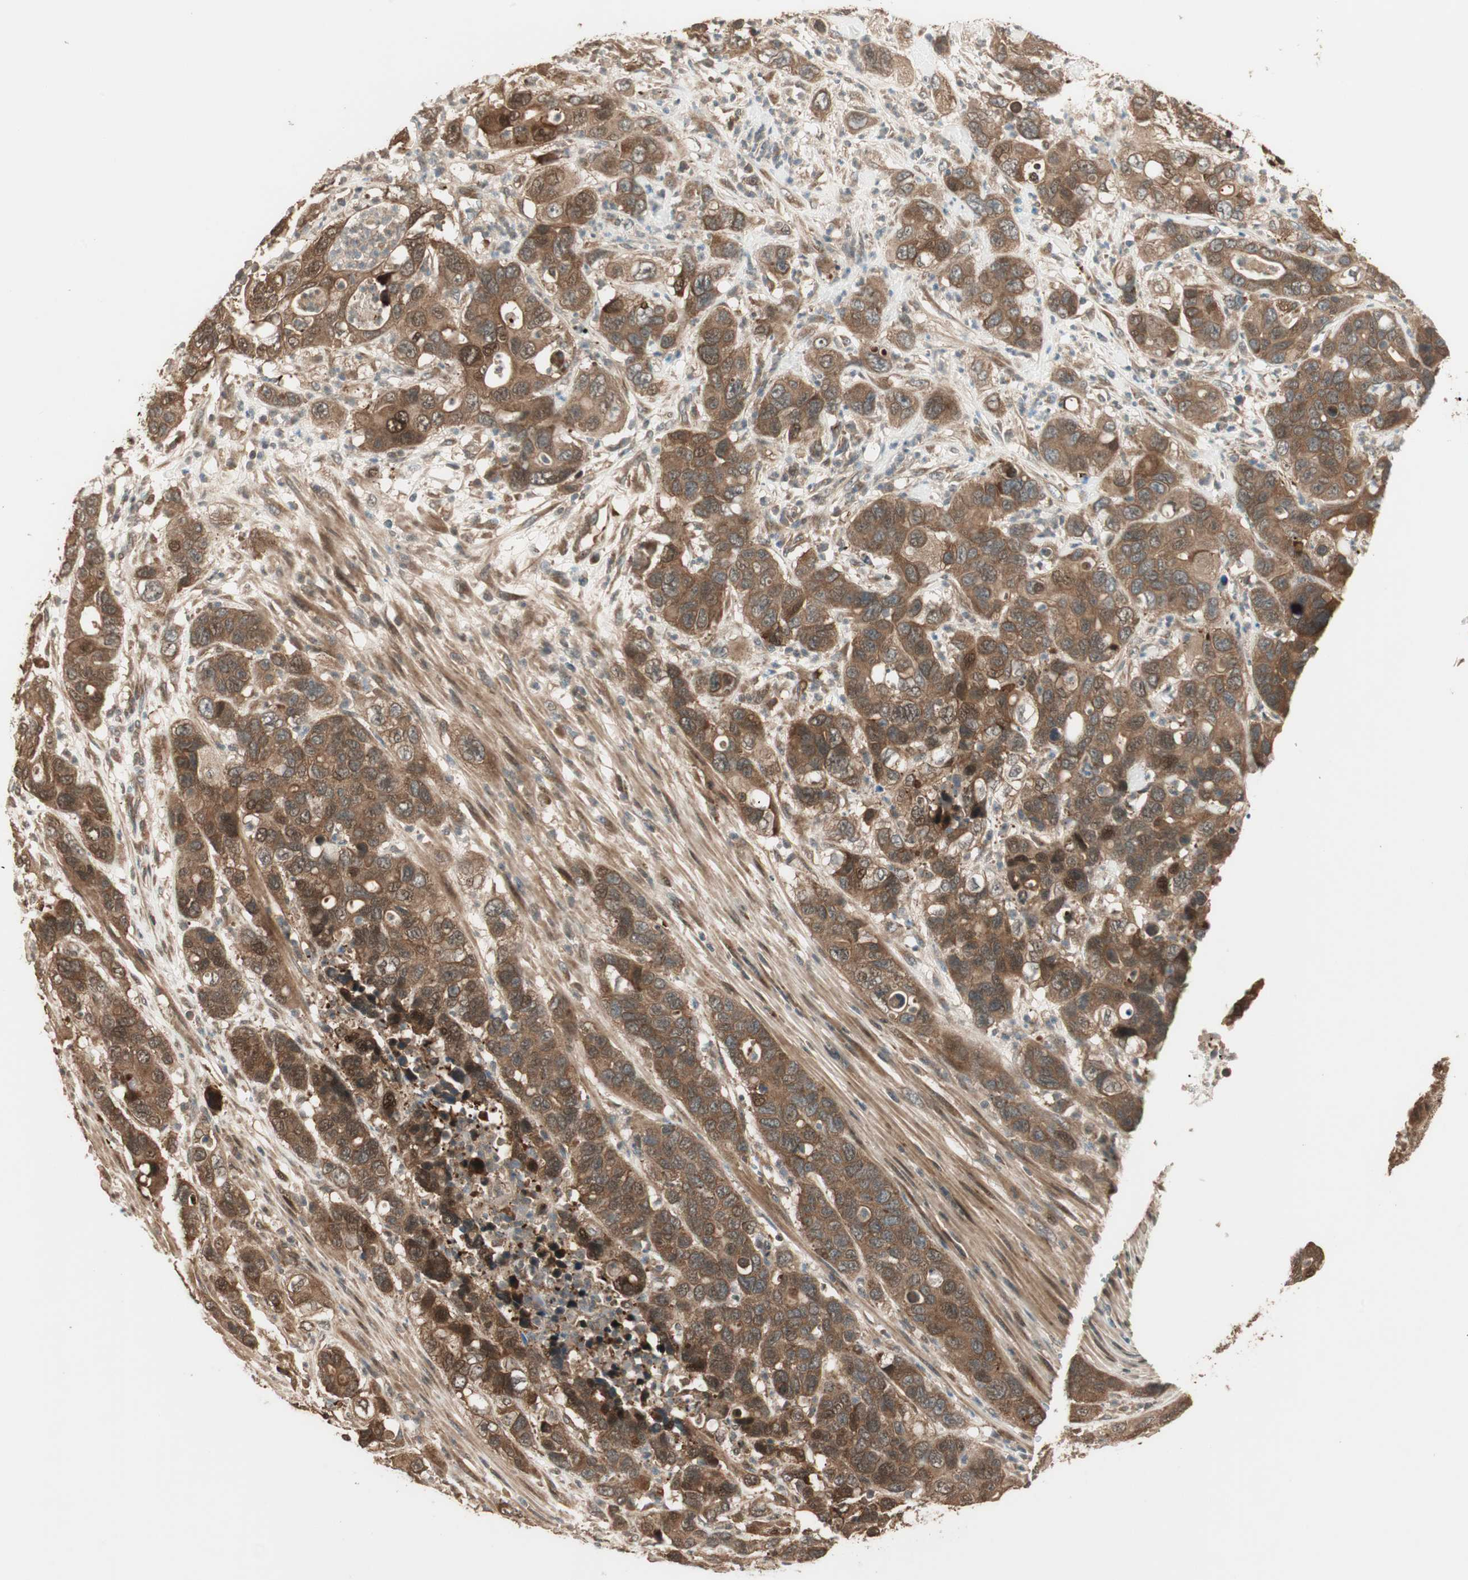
{"staining": {"intensity": "moderate", "quantity": ">75%", "location": "cytoplasmic/membranous,nuclear"}, "tissue": "pancreatic cancer", "cell_type": "Tumor cells", "image_type": "cancer", "snomed": [{"axis": "morphology", "description": "Adenocarcinoma, NOS"}, {"axis": "topography", "description": "Pancreas"}], "caption": "Moderate cytoplasmic/membranous and nuclear protein positivity is present in approximately >75% of tumor cells in pancreatic adenocarcinoma.", "gene": "CNOT4", "patient": {"sex": "female", "age": 71}}